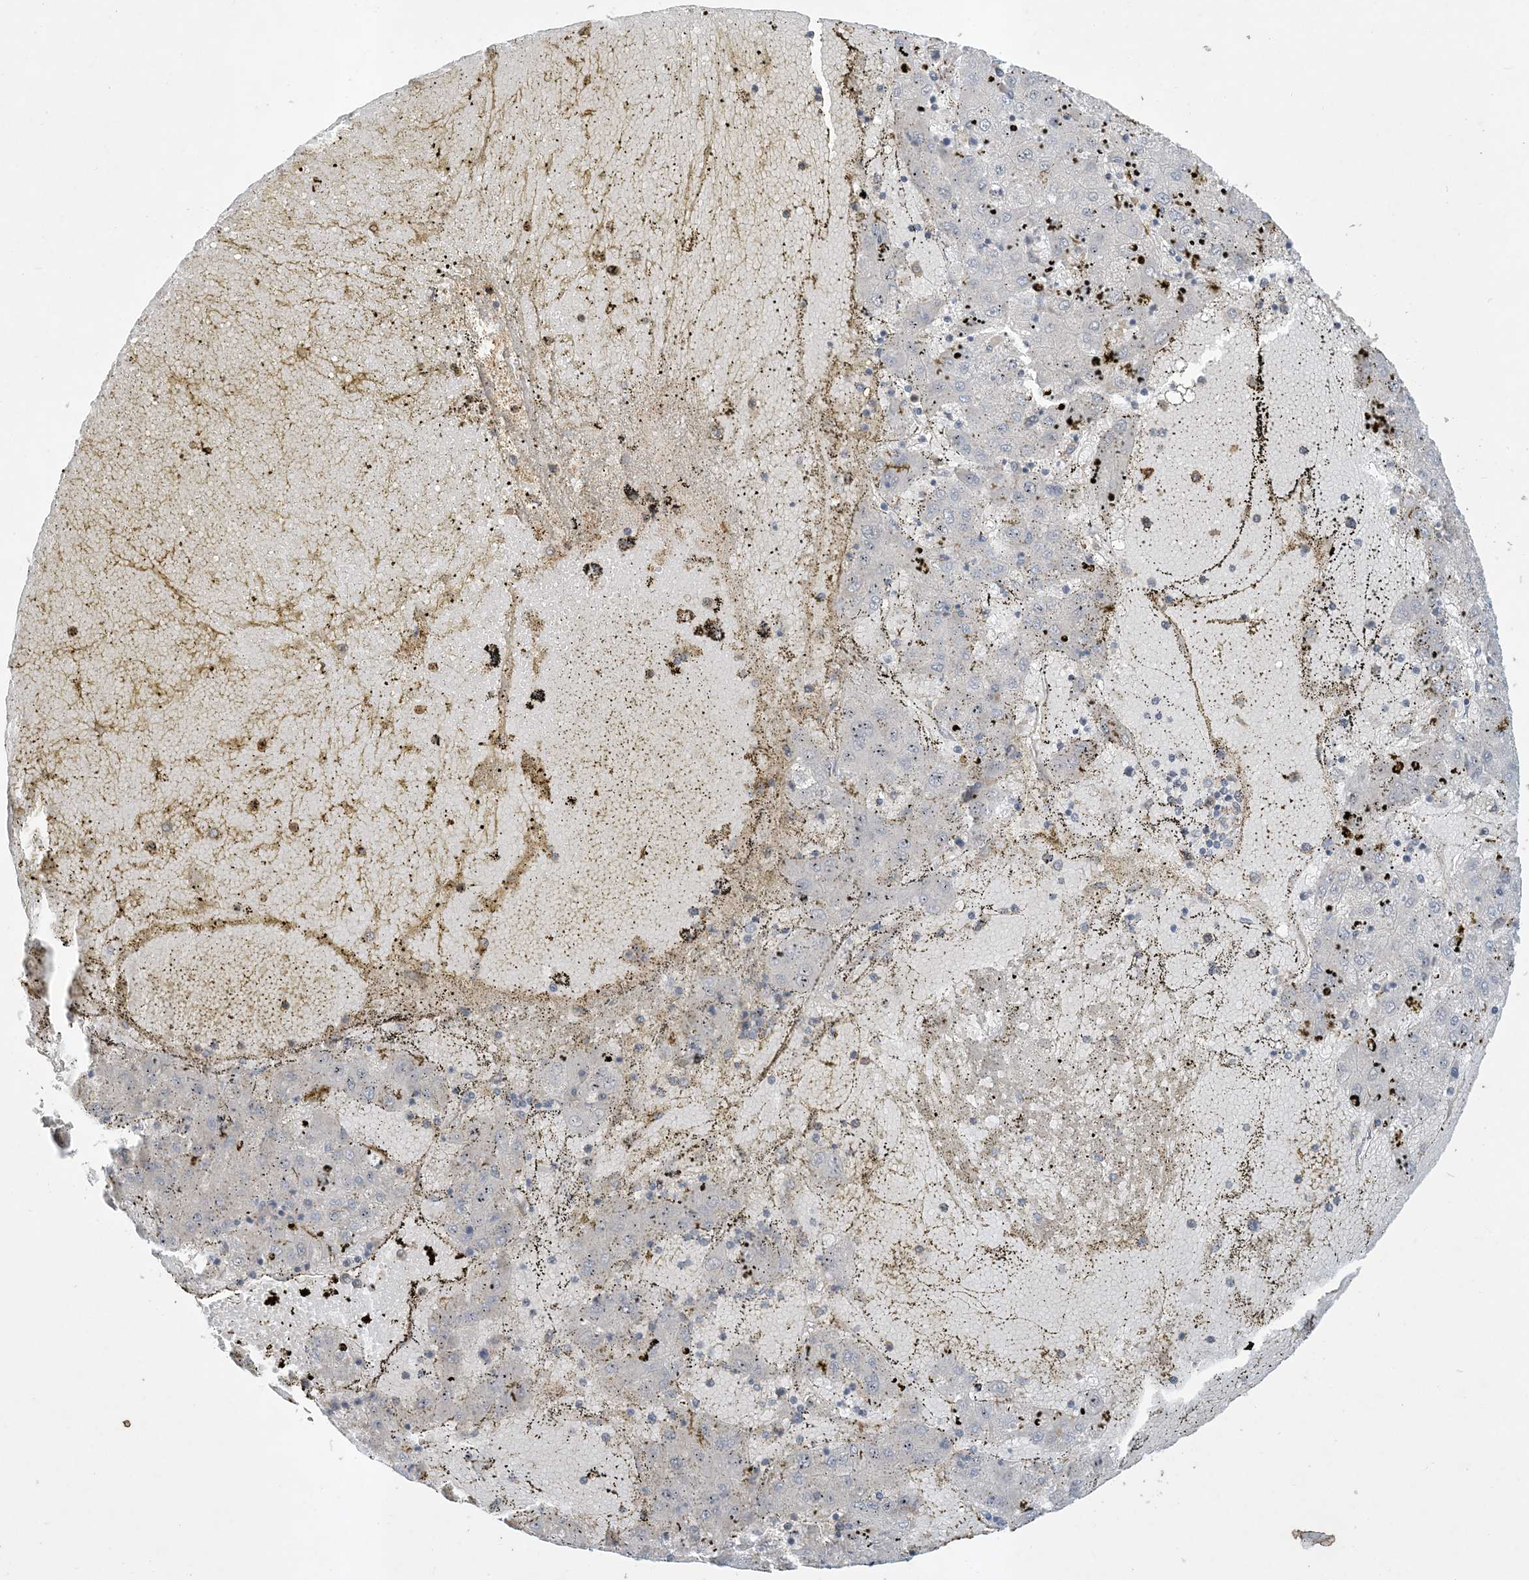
{"staining": {"intensity": "negative", "quantity": "none", "location": "none"}, "tissue": "liver cancer", "cell_type": "Tumor cells", "image_type": "cancer", "snomed": [{"axis": "morphology", "description": "Carcinoma, Hepatocellular, NOS"}, {"axis": "topography", "description": "Liver"}], "caption": "The histopathology image displays no significant staining in tumor cells of liver cancer (hepatocellular carcinoma).", "gene": "TMSB4X", "patient": {"sex": "male", "age": 72}}